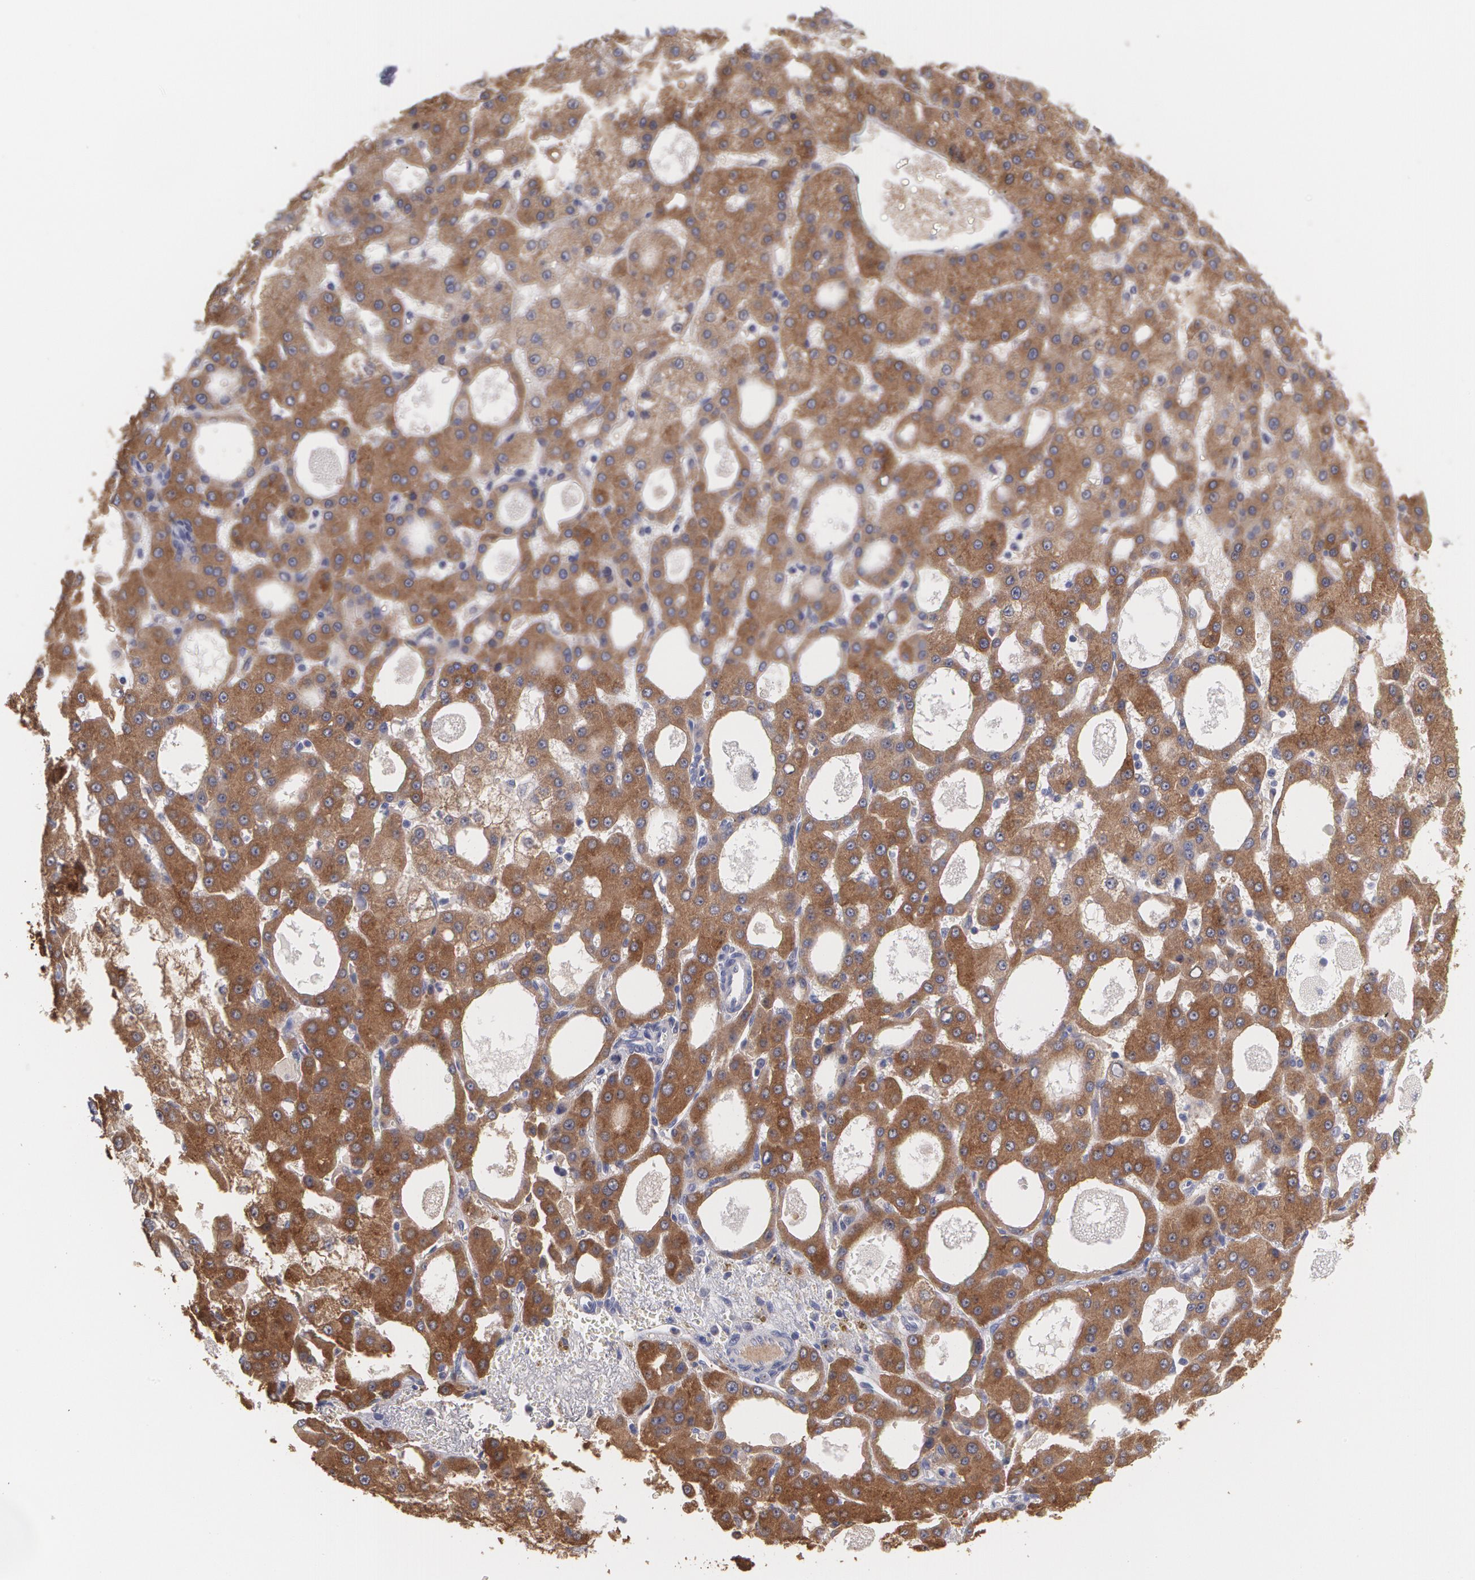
{"staining": {"intensity": "strong", "quantity": ">75%", "location": "cytoplasmic/membranous"}, "tissue": "liver cancer", "cell_type": "Tumor cells", "image_type": "cancer", "snomed": [{"axis": "morphology", "description": "Carcinoma, Hepatocellular, NOS"}, {"axis": "topography", "description": "Liver"}], "caption": "Protein expression analysis of human liver cancer reveals strong cytoplasmic/membranous positivity in approximately >75% of tumor cells.", "gene": "MTHFD1", "patient": {"sex": "male", "age": 47}}